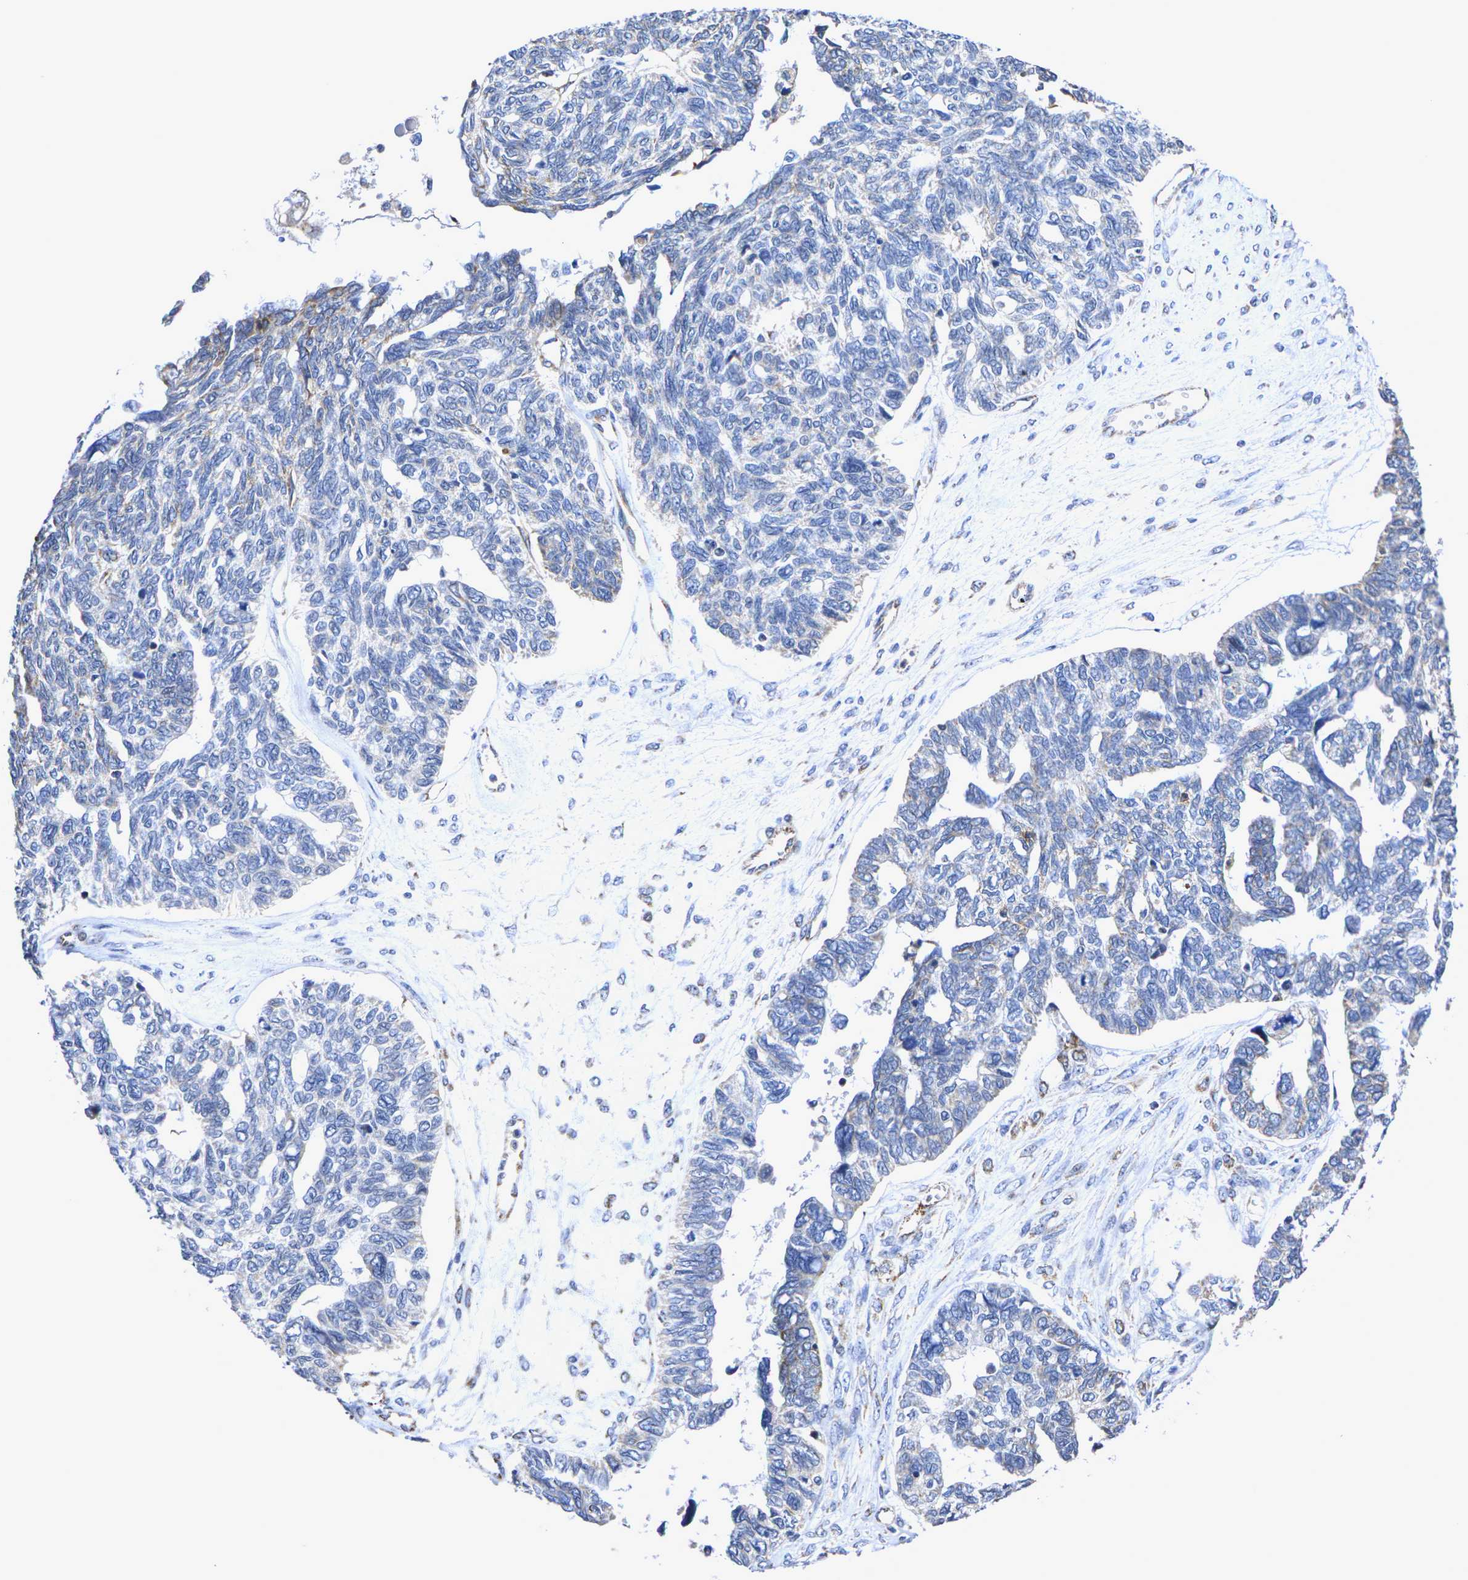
{"staining": {"intensity": "weak", "quantity": "<25%", "location": "cytoplasmic/membranous"}, "tissue": "ovarian cancer", "cell_type": "Tumor cells", "image_type": "cancer", "snomed": [{"axis": "morphology", "description": "Cystadenocarcinoma, serous, NOS"}, {"axis": "topography", "description": "Ovary"}], "caption": "There is no significant expression in tumor cells of ovarian serous cystadenocarcinoma. Nuclei are stained in blue.", "gene": "P2RY11", "patient": {"sex": "female", "age": 79}}